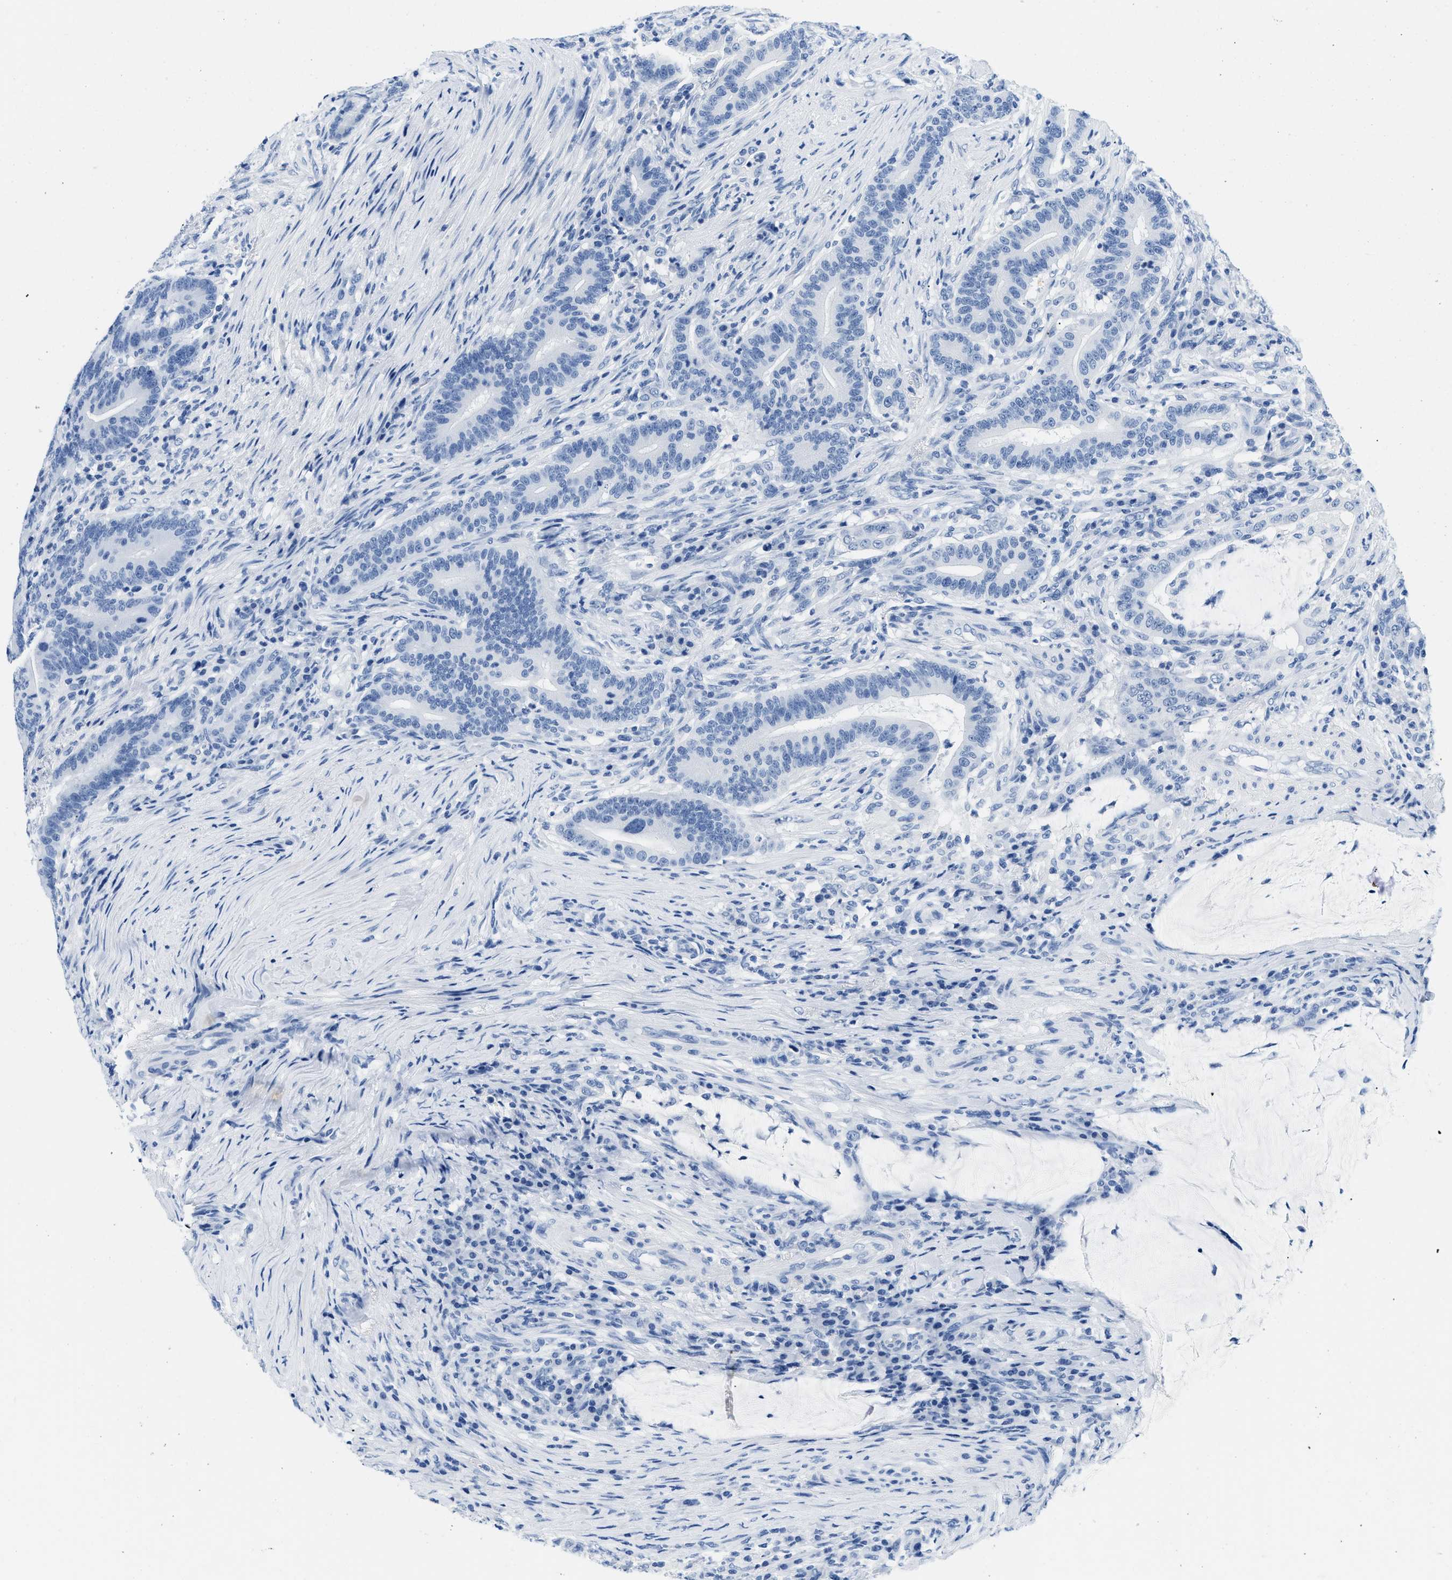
{"staining": {"intensity": "negative", "quantity": "none", "location": "none"}, "tissue": "colorectal cancer", "cell_type": "Tumor cells", "image_type": "cancer", "snomed": [{"axis": "morphology", "description": "Normal tissue, NOS"}, {"axis": "morphology", "description": "Adenocarcinoma, NOS"}, {"axis": "topography", "description": "Colon"}], "caption": "The IHC micrograph has no significant positivity in tumor cells of adenocarcinoma (colorectal) tissue.", "gene": "GSN", "patient": {"sex": "female", "age": 66}}